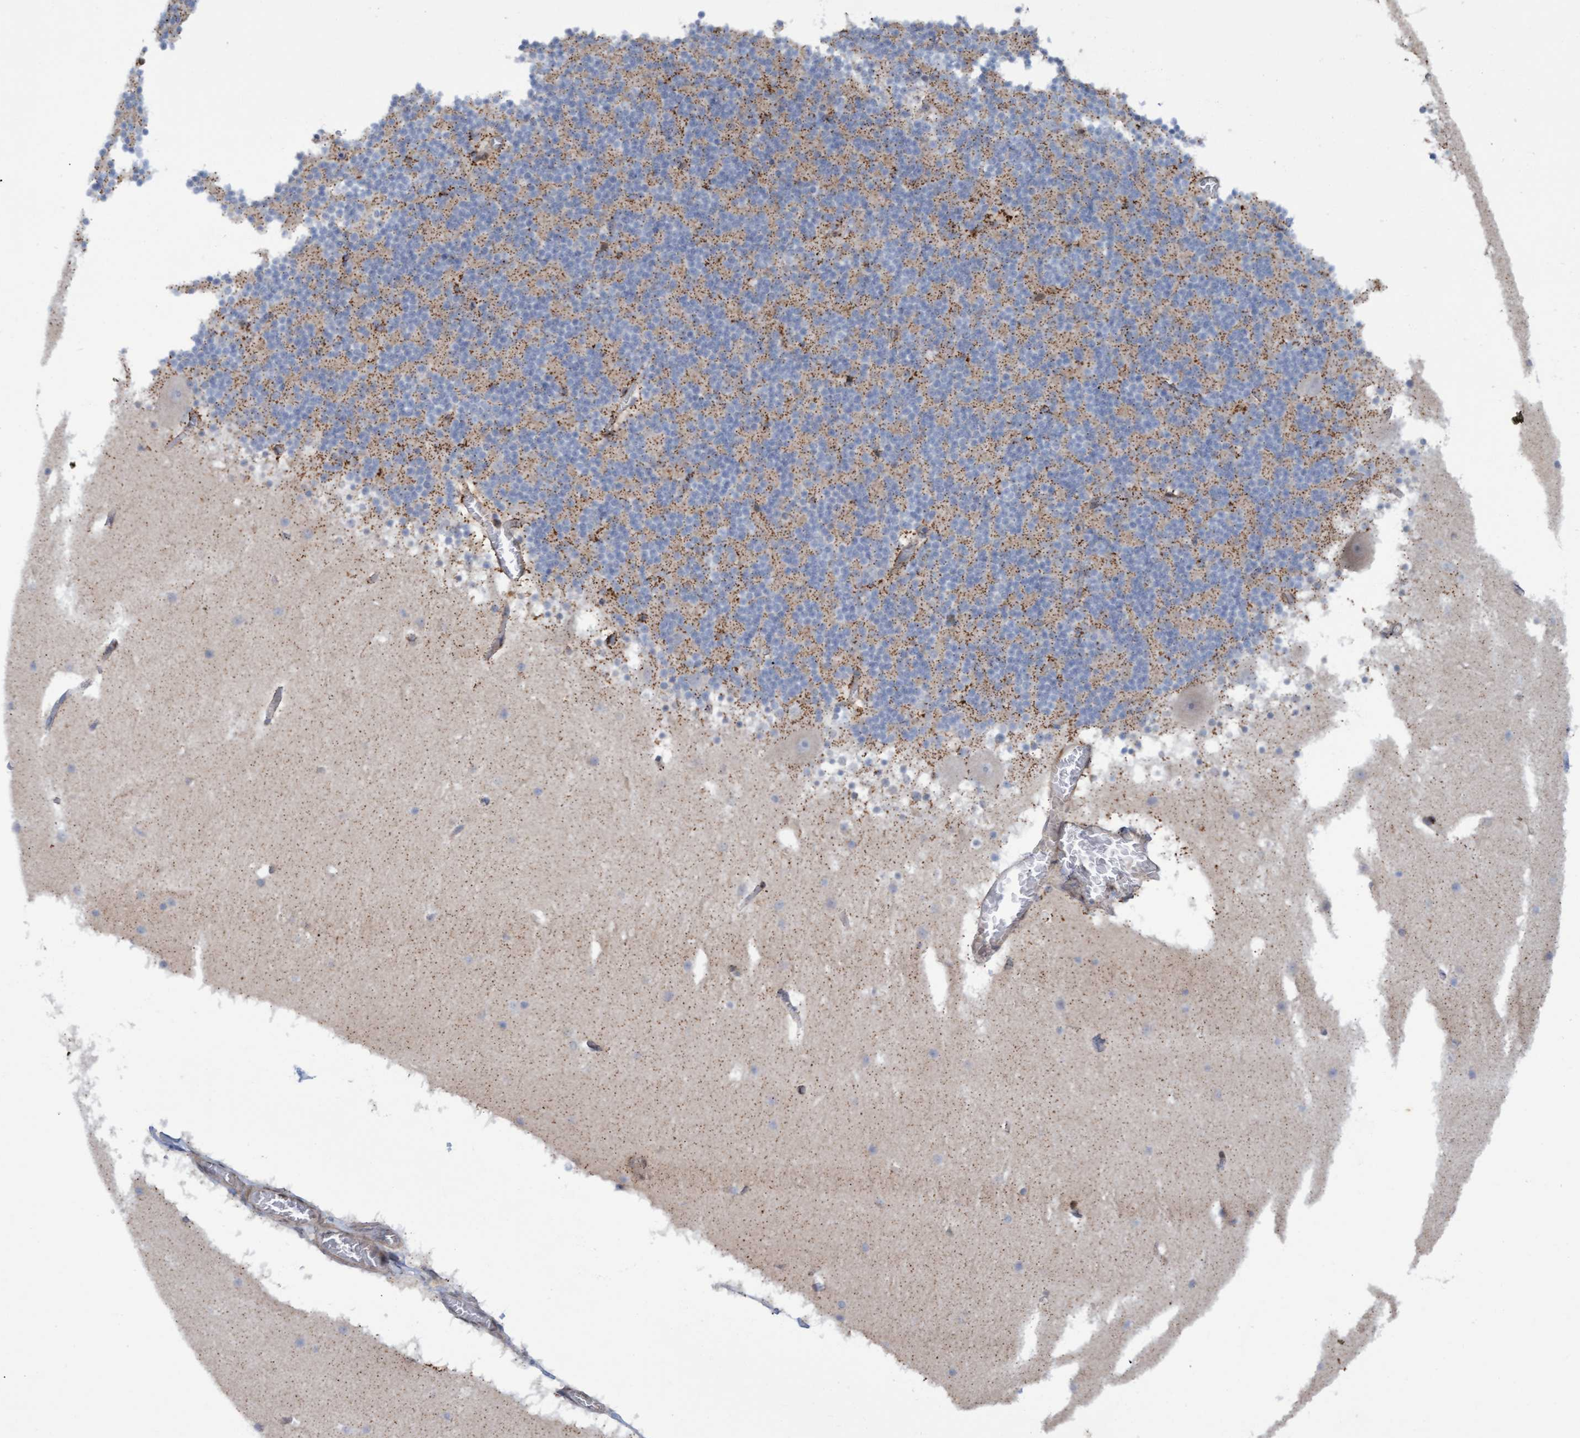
{"staining": {"intensity": "weak", "quantity": ">75%", "location": "cytoplasmic/membranous"}, "tissue": "cerebellum", "cell_type": "Cells in granular layer", "image_type": "normal", "snomed": [{"axis": "morphology", "description": "Normal tissue, NOS"}, {"axis": "topography", "description": "Cerebellum"}], "caption": "Immunohistochemical staining of unremarkable human cerebellum displays >75% levels of weak cytoplasmic/membranous protein expression in approximately >75% of cells in granular layer. (DAB (3,3'-diaminobenzidine) IHC, brown staining for protein, blue staining for nuclei).", "gene": "MGLL", "patient": {"sex": "male", "age": 45}}